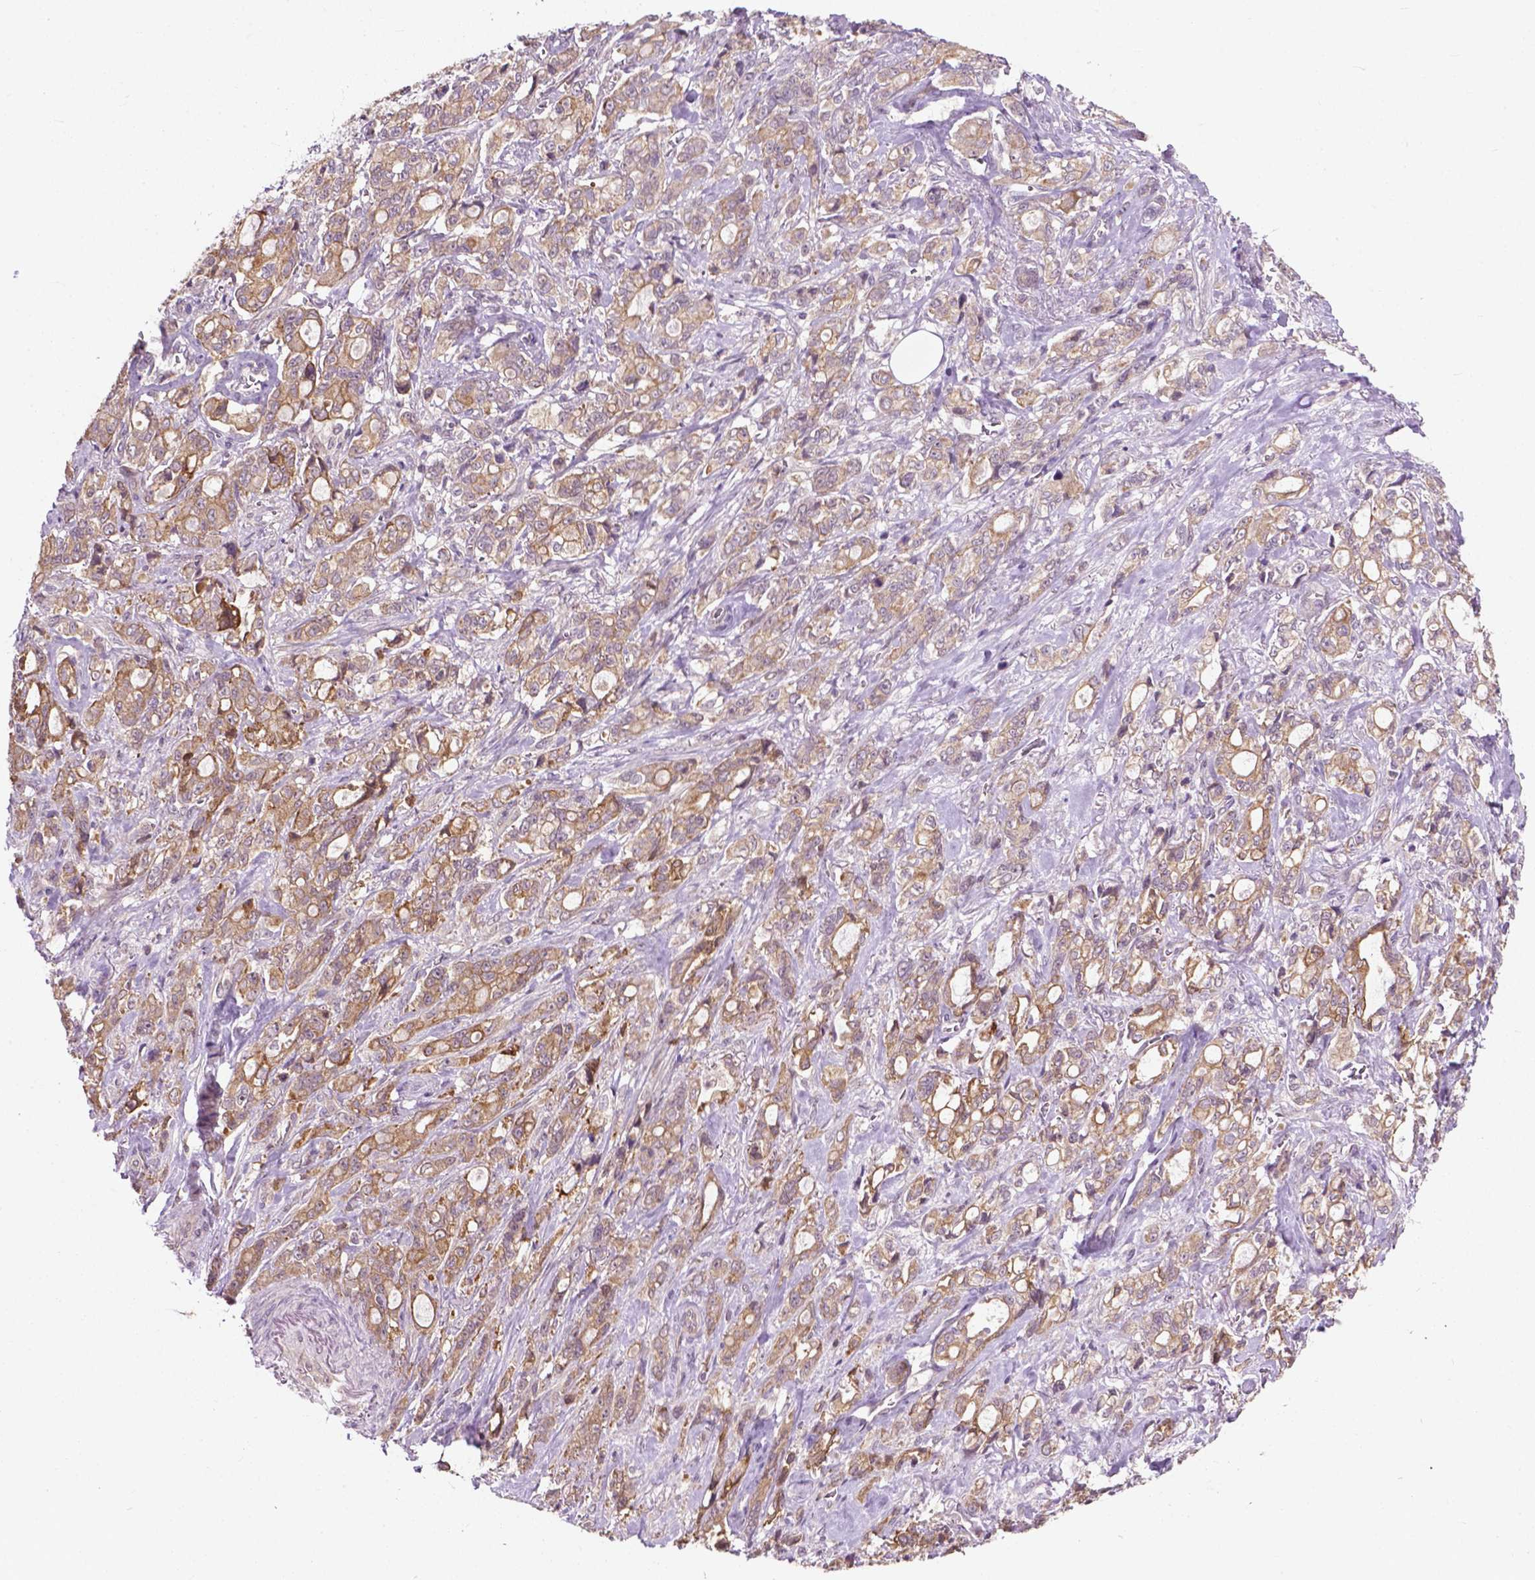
{"staining": {"intensity": "moderate", "quantity": "25%-75%", "location": "cytoplasmic/membranous"}, "tissue": "stomach cancer", "cell_type": "Tumor cells", "image_type": "cancer", "snomed": [{"axis": "morphology", "description": "Adenocarcinoma, NOS"}, {"axis": "topography", "description": "Stomach"}], "caption": "A micrograph showing moderate cytoplasmic/membranous positivity in approximately 25%-75% of tumor cells in stomach adenocarcinoma, as visualized by brown immunohistochemical staining.", "gene": "MZT1", "patient": {"sex": "male", "age": 63}}